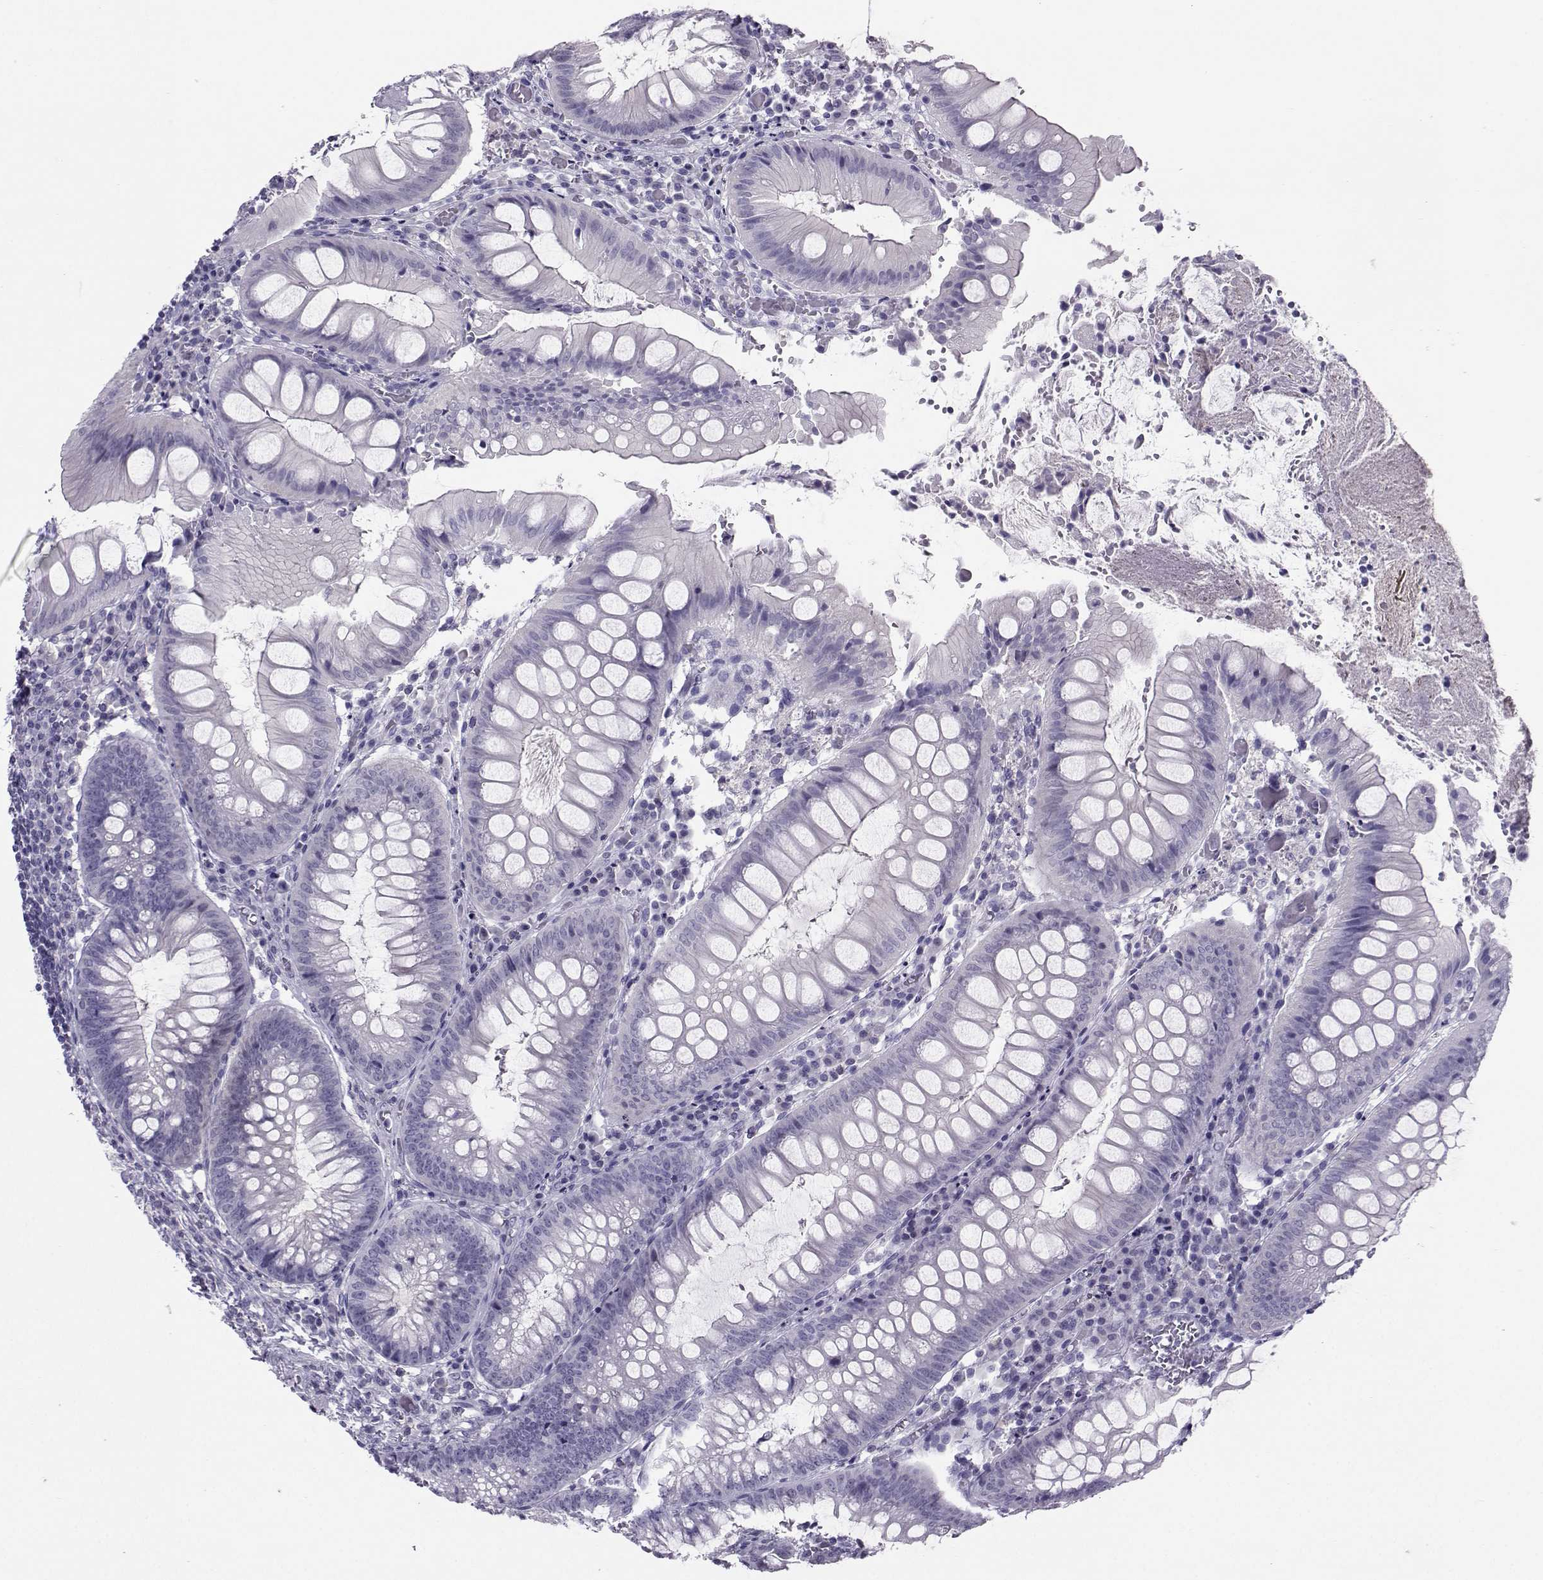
{"staining": {"intensity": "negative", "quantity": "none", "location": "none"}, "tissue": "appendix", "cell_type": "Glandular cells", "image_type": "normal", "snomed": [{"axis": "morphology", "description": "Normal tissue, NOS"}, {"axis": "morphology", "description": "Inflammation, NOS"}, {"axis": "topography", "description": "Appendix"}], "caption": "Histopathology image shows no significant protein positivity in glandular cells of benign appendix. The staining is performed using DAB (3,3'-diaminobenzidine) brown chromogen with nuclei counter-stained in using hematoxylin.", "gene": "PGK1", "patient": {"sex": "male", "age": 16}}